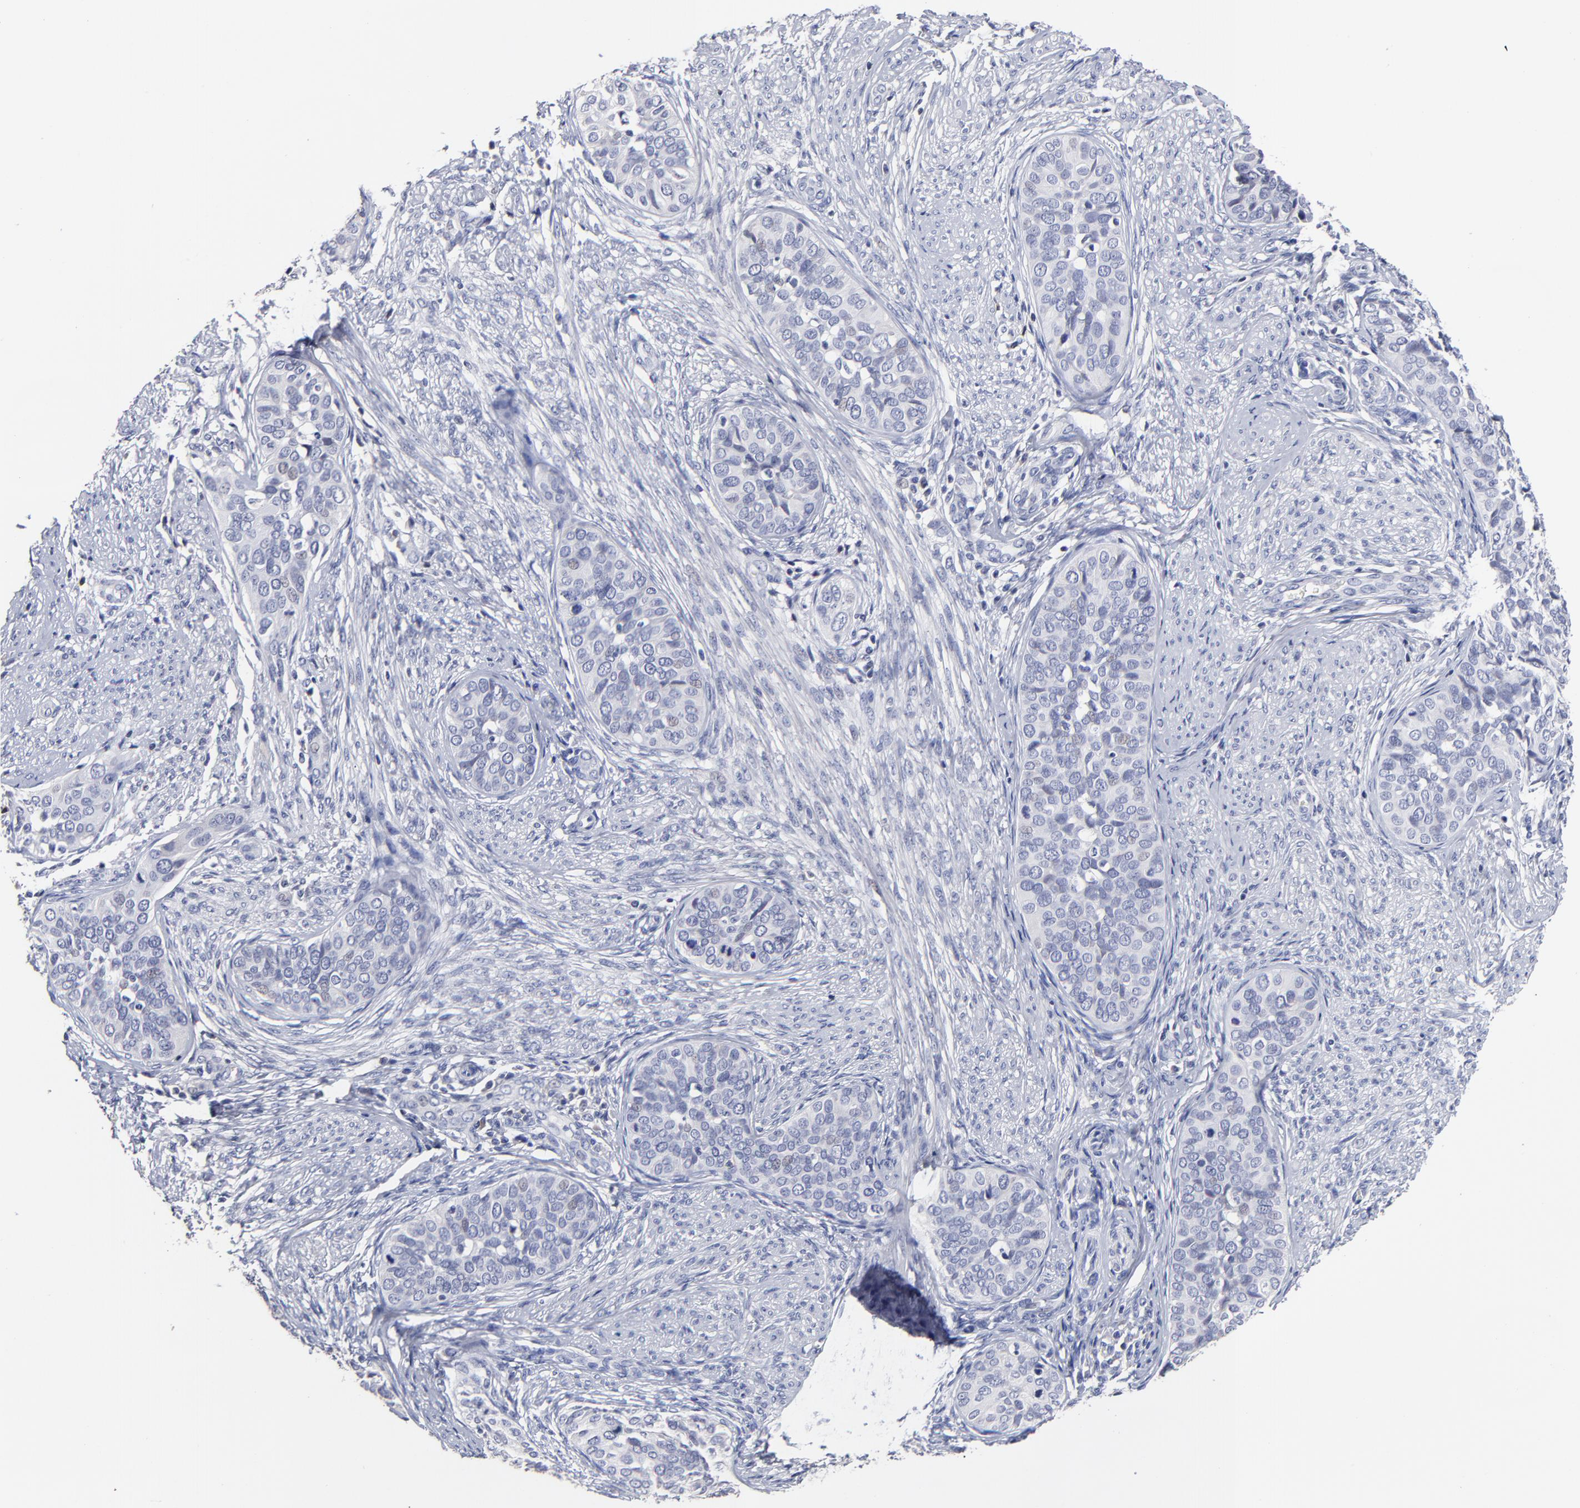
{"staining": {"intensity": "negative", "quantity": "none", "location": "none"}, "tissue": "cervical cancer", "cell_type": "Tumor cells", "image_type": "cancer", "snomed": [{"axis": "morphology", "description": "Squamous cell carcinoma, NOS"}, {"axis": "topography", "description": "Cervix"}], "caption": "The immunohistochemistry (IHC) image has no significant expression in tumor cells of squamous cell carcinoma (cervical) tissue.", "gene": "TRAT1", "patient": {"sex": "female", "age": 31}}